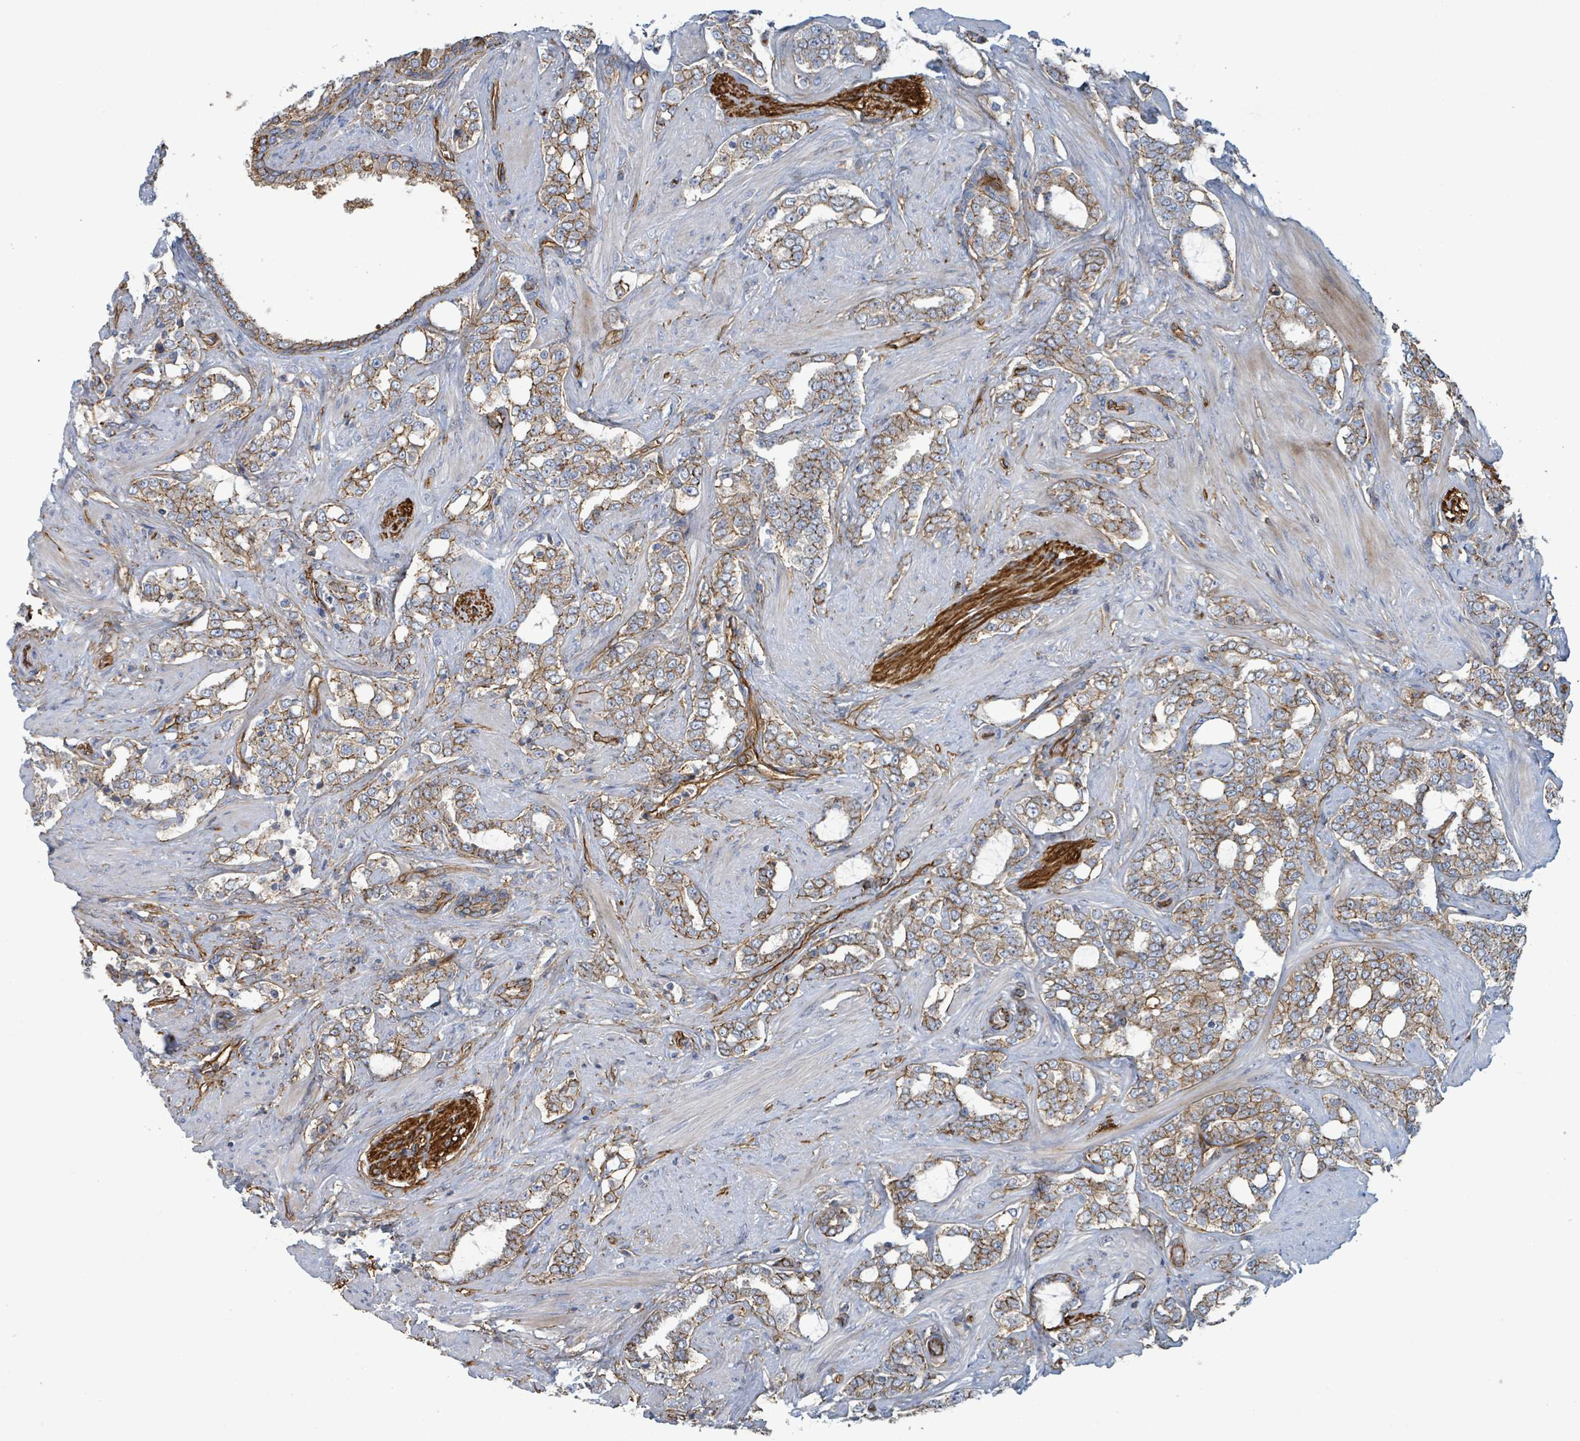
{"staining": {"intensity": "moderate", "quantity": ">75%", "location": "cytoplasmic/membranous"}, "tissue": "prostate cancer", "cell_type": "Tumor cells", "image_type": "cancer", "snomed": [{"axis": "morphology", "description": "Adenocarcinoma, High grade"}, {"axis": "topography", "description": "Prostate"}], "caption": "DAB (3,3'-diaminobenzidine) immunohistochemical staining of human prostate adenocarcinoma (high-grade) demonstrates moderate cytoplasmic/membranous protein positivity in approximately >75% of tumor cells.", "gene": "LDOC1", "patient": {"sex": "male", "age": 64}}